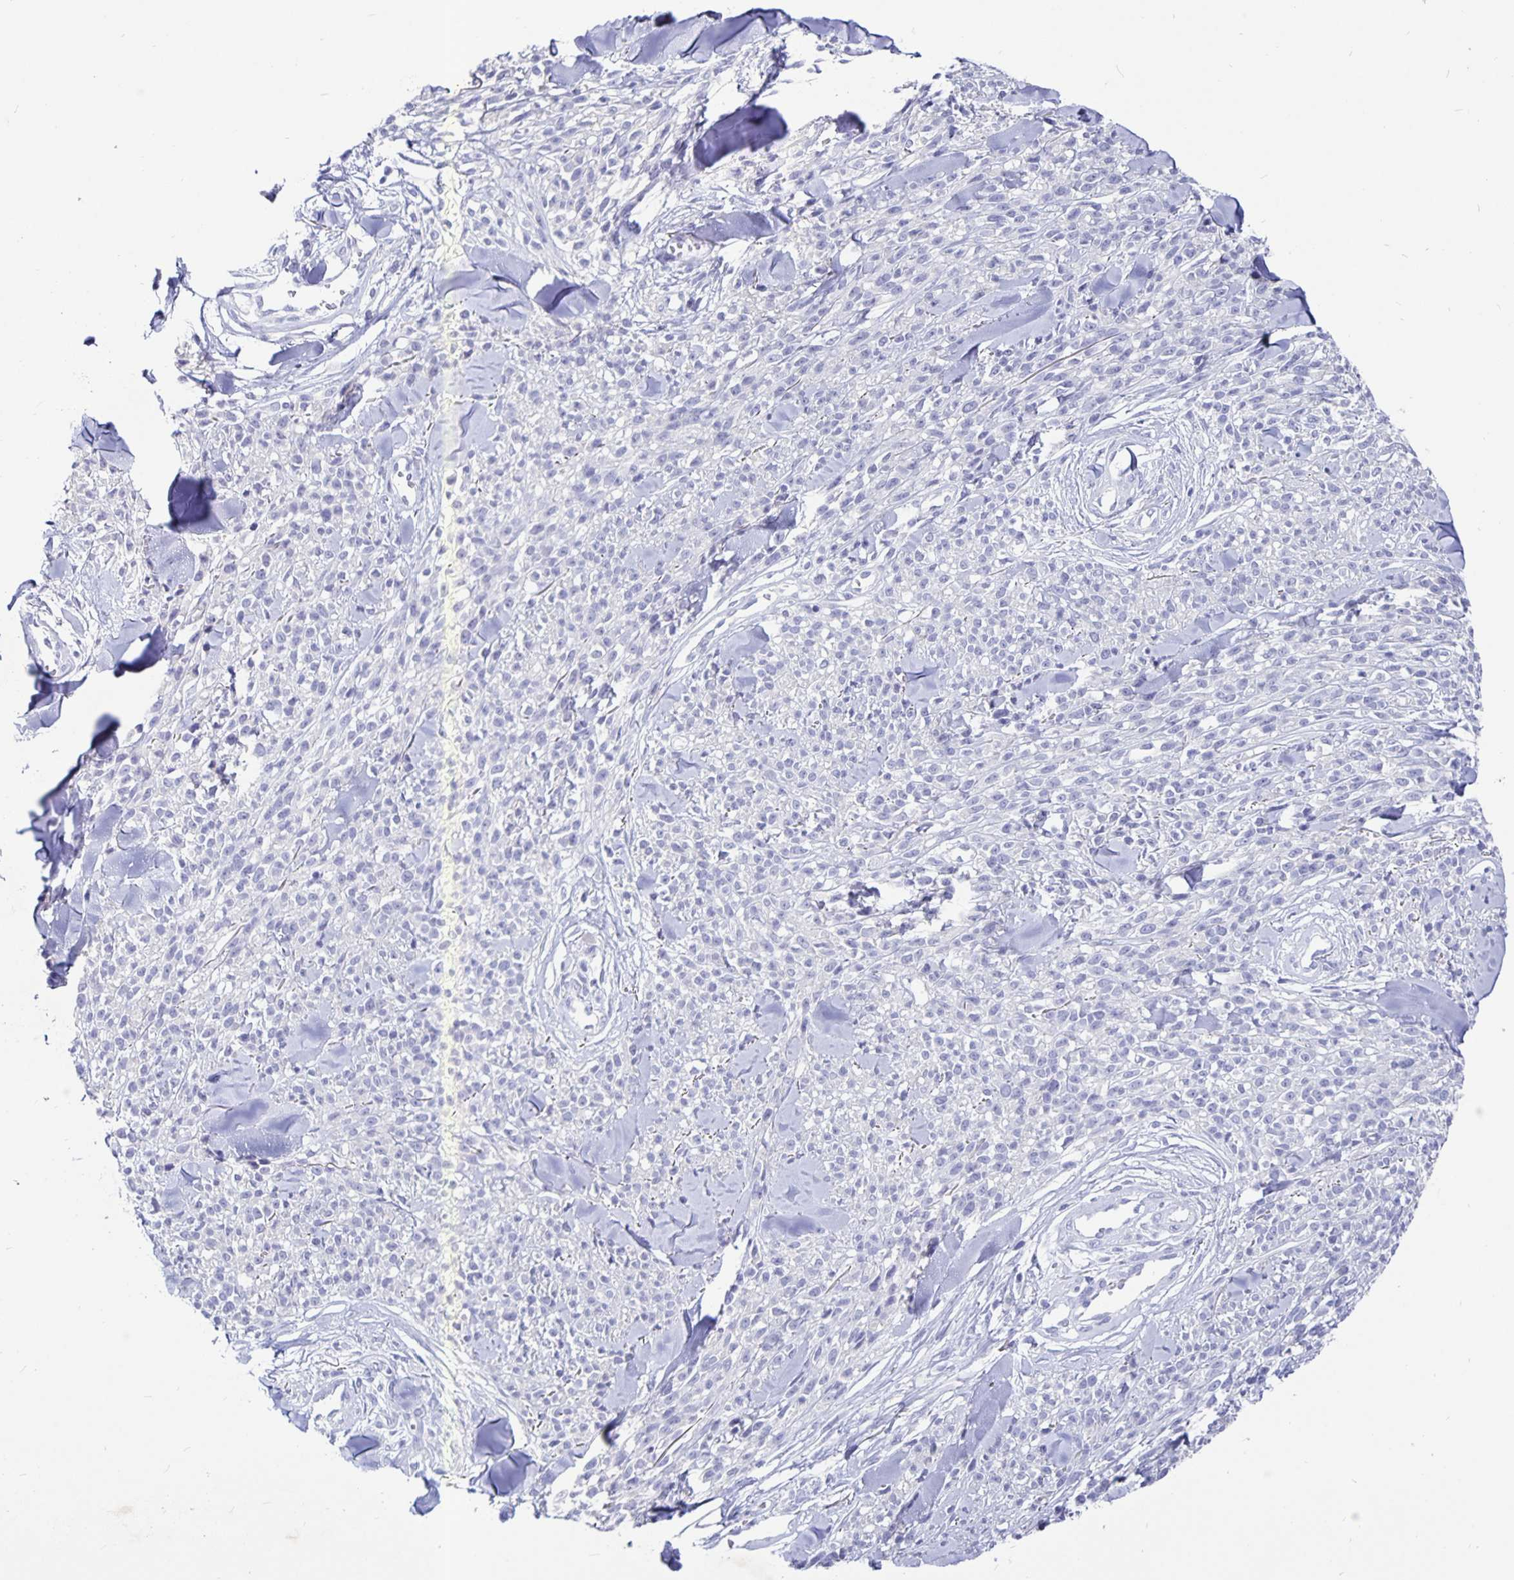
{"staining": {"intensity": "negative", "quantity": "none", "location": "none"}, "tissue": "melanoma", "cell_type": "Tumor cells", "image_type": "cancer", "snomed": [{"axis": "morphology", "description": "Malignant melanoma, NOS"}, {"axis": "topography", "description": "Skin"}, {"axis": "topography", "description": "Skin of trunk"}], "caption": "An immunohistochemistry (IHC) photomicrograph of melanoma is shown. There is no staining in tumor cells of melanoma. (DAB (3,3'-diaminobenzidine) immunohistochemistry (IHC) with hematoxylin counter stain).", "gene": "ODF3B", "patient": {"sex": "male", "age": 74}}